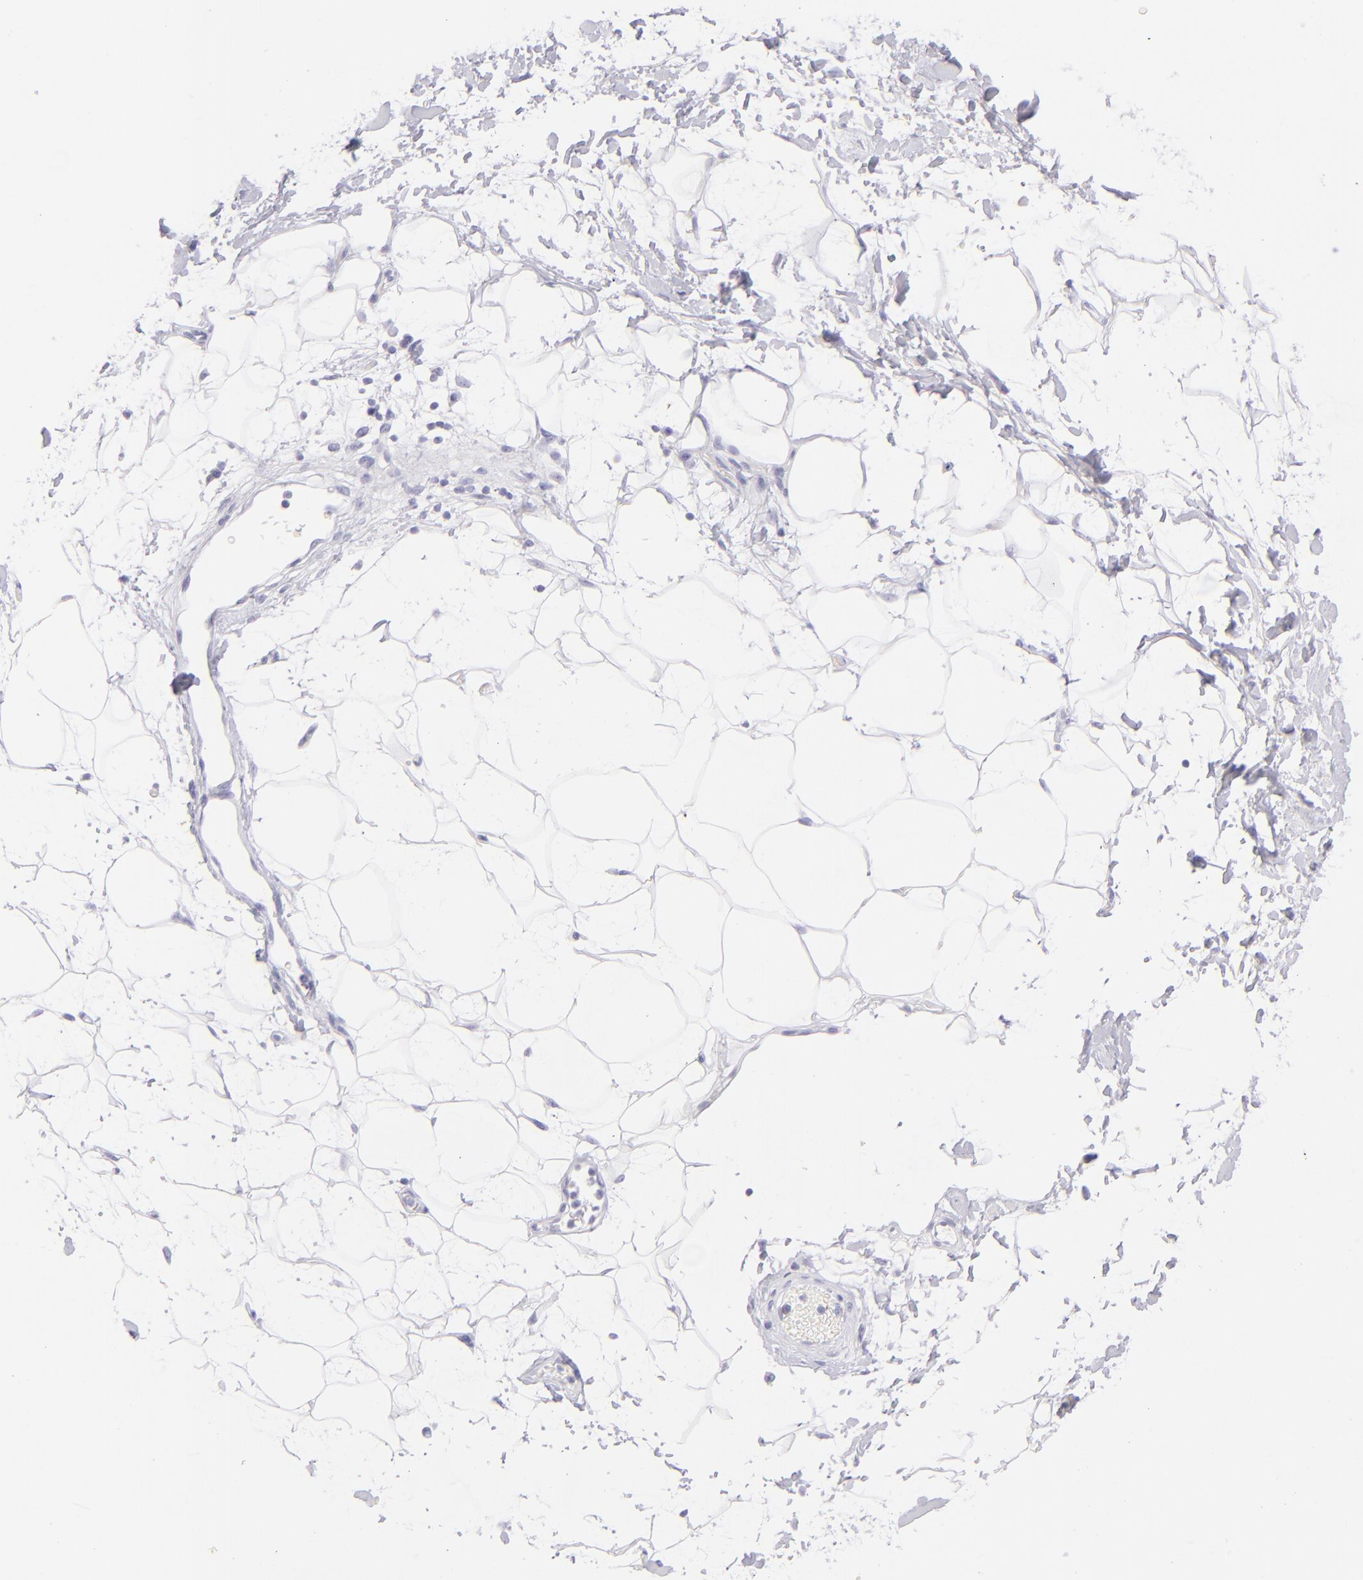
{"staining": {"intensity": "negative", "quantity": "none", "location": "none"}, "tissue": "adipose tissue", "cell_type": "Adipocytes", "image_type": "normal", "snomed": [{"axis": "morphology", "description": "Normal tissue, NOS"}, {"axis": "topography", "description": "Soft tissue"}], "caption": "Immunohistochemical staining of unremarkable human adipose tissue displays no significant expression in adipocytes.", "gene": "CD72", "patient": {"sex": "male", "age": 72}}